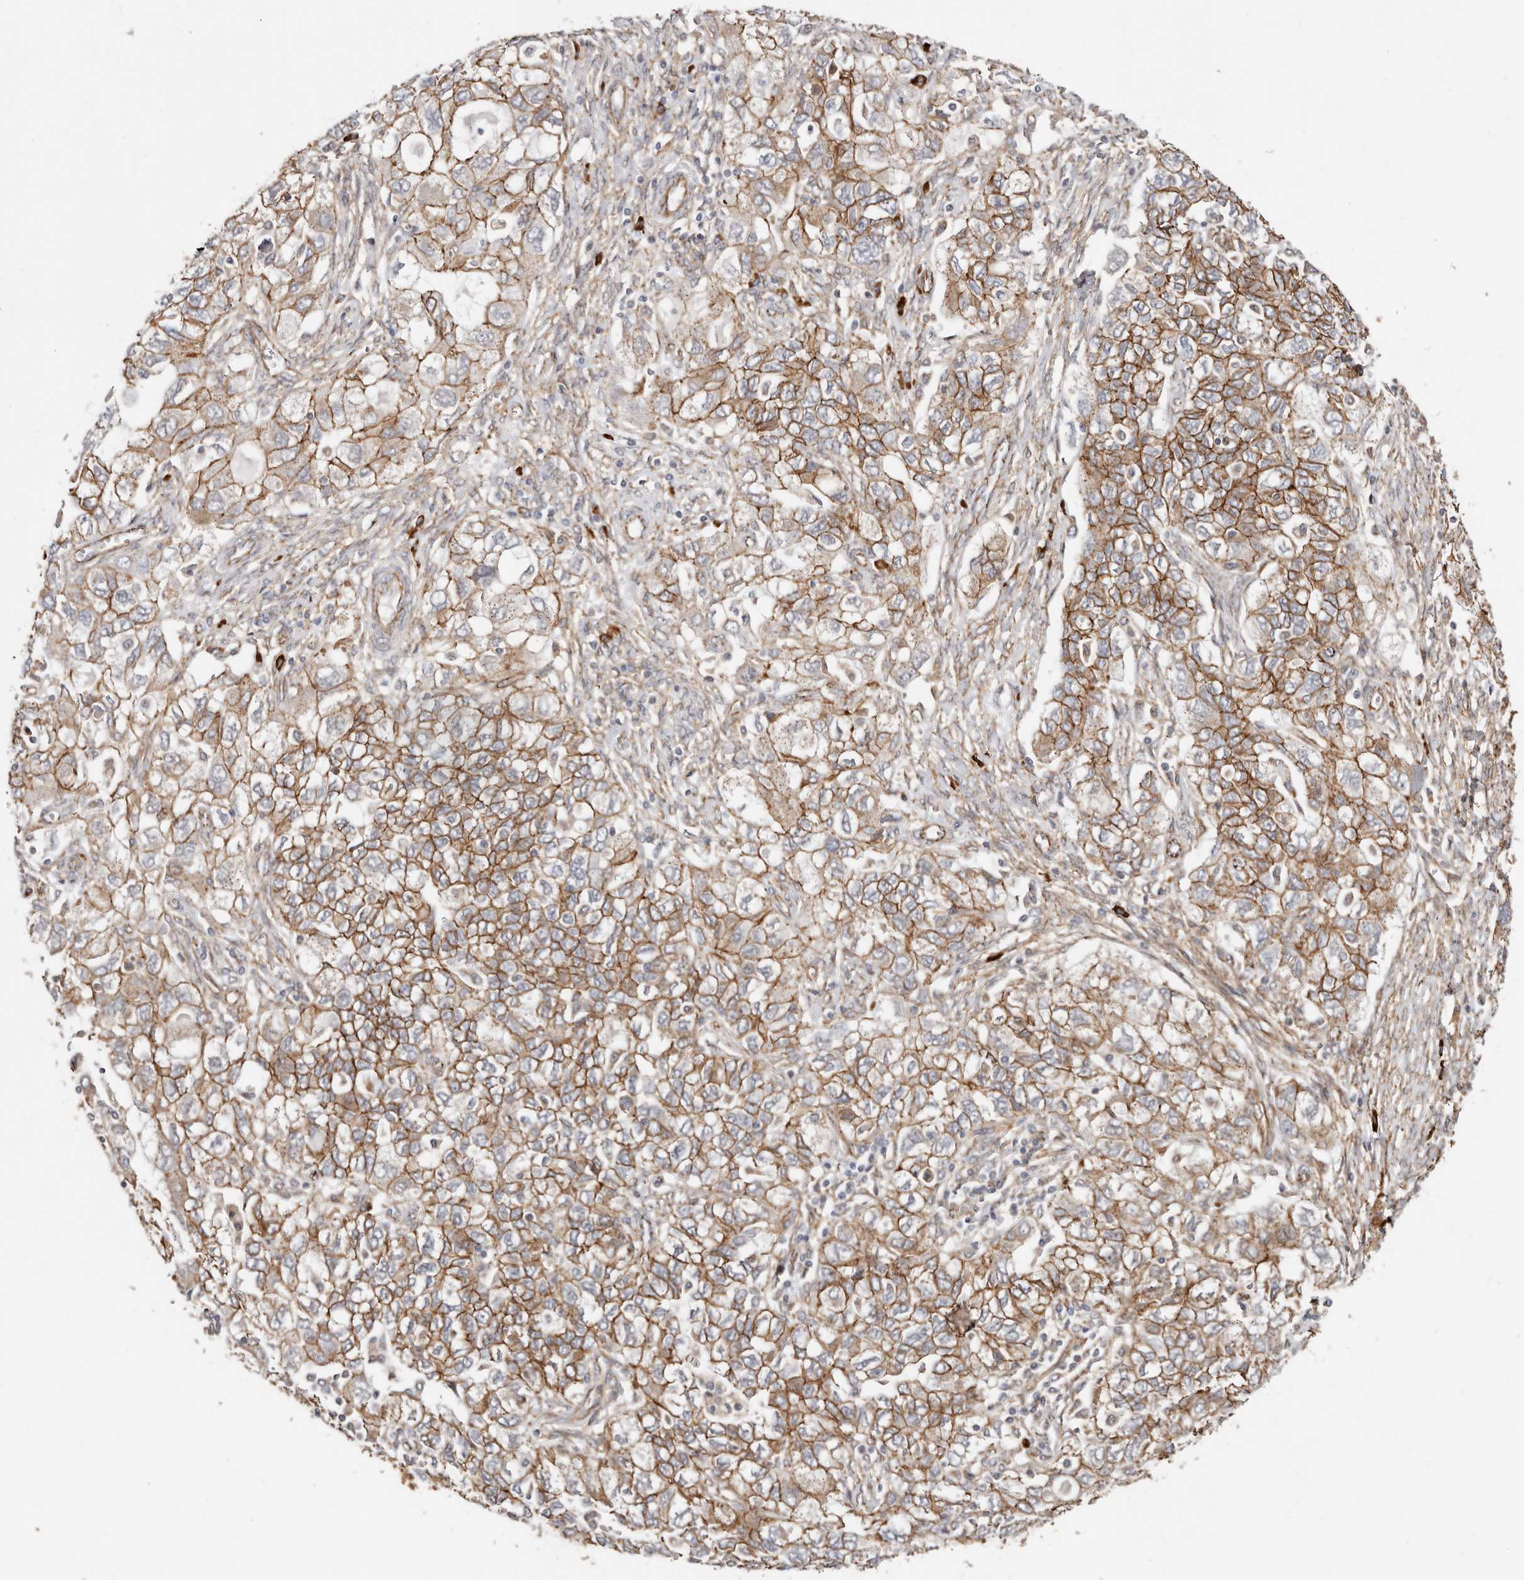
{"staining": {"intensity": "moderate", "quantity": ">75%", "location": "cytoplasmic/membranous"}, "tissue": "ovarian cancer", "cell_type": "Tumor cells", "image_type": "cancer", "snomed": [{"axis": "morphology", "description": "Carcinoma, NOS"}, {"axis": "morphology", "description": "Cystadenocarcinoma, serous, NOS"}, {"axis": "topography", "description": "Ovary"}], "caption": "Tumor cells exhibit moderate cytoplasmic/membranous staining in about >75% of cells in carcinoma (ovarian).", "gene": "CTNNB1", "patient": {"sex": "female", "age": 69}}